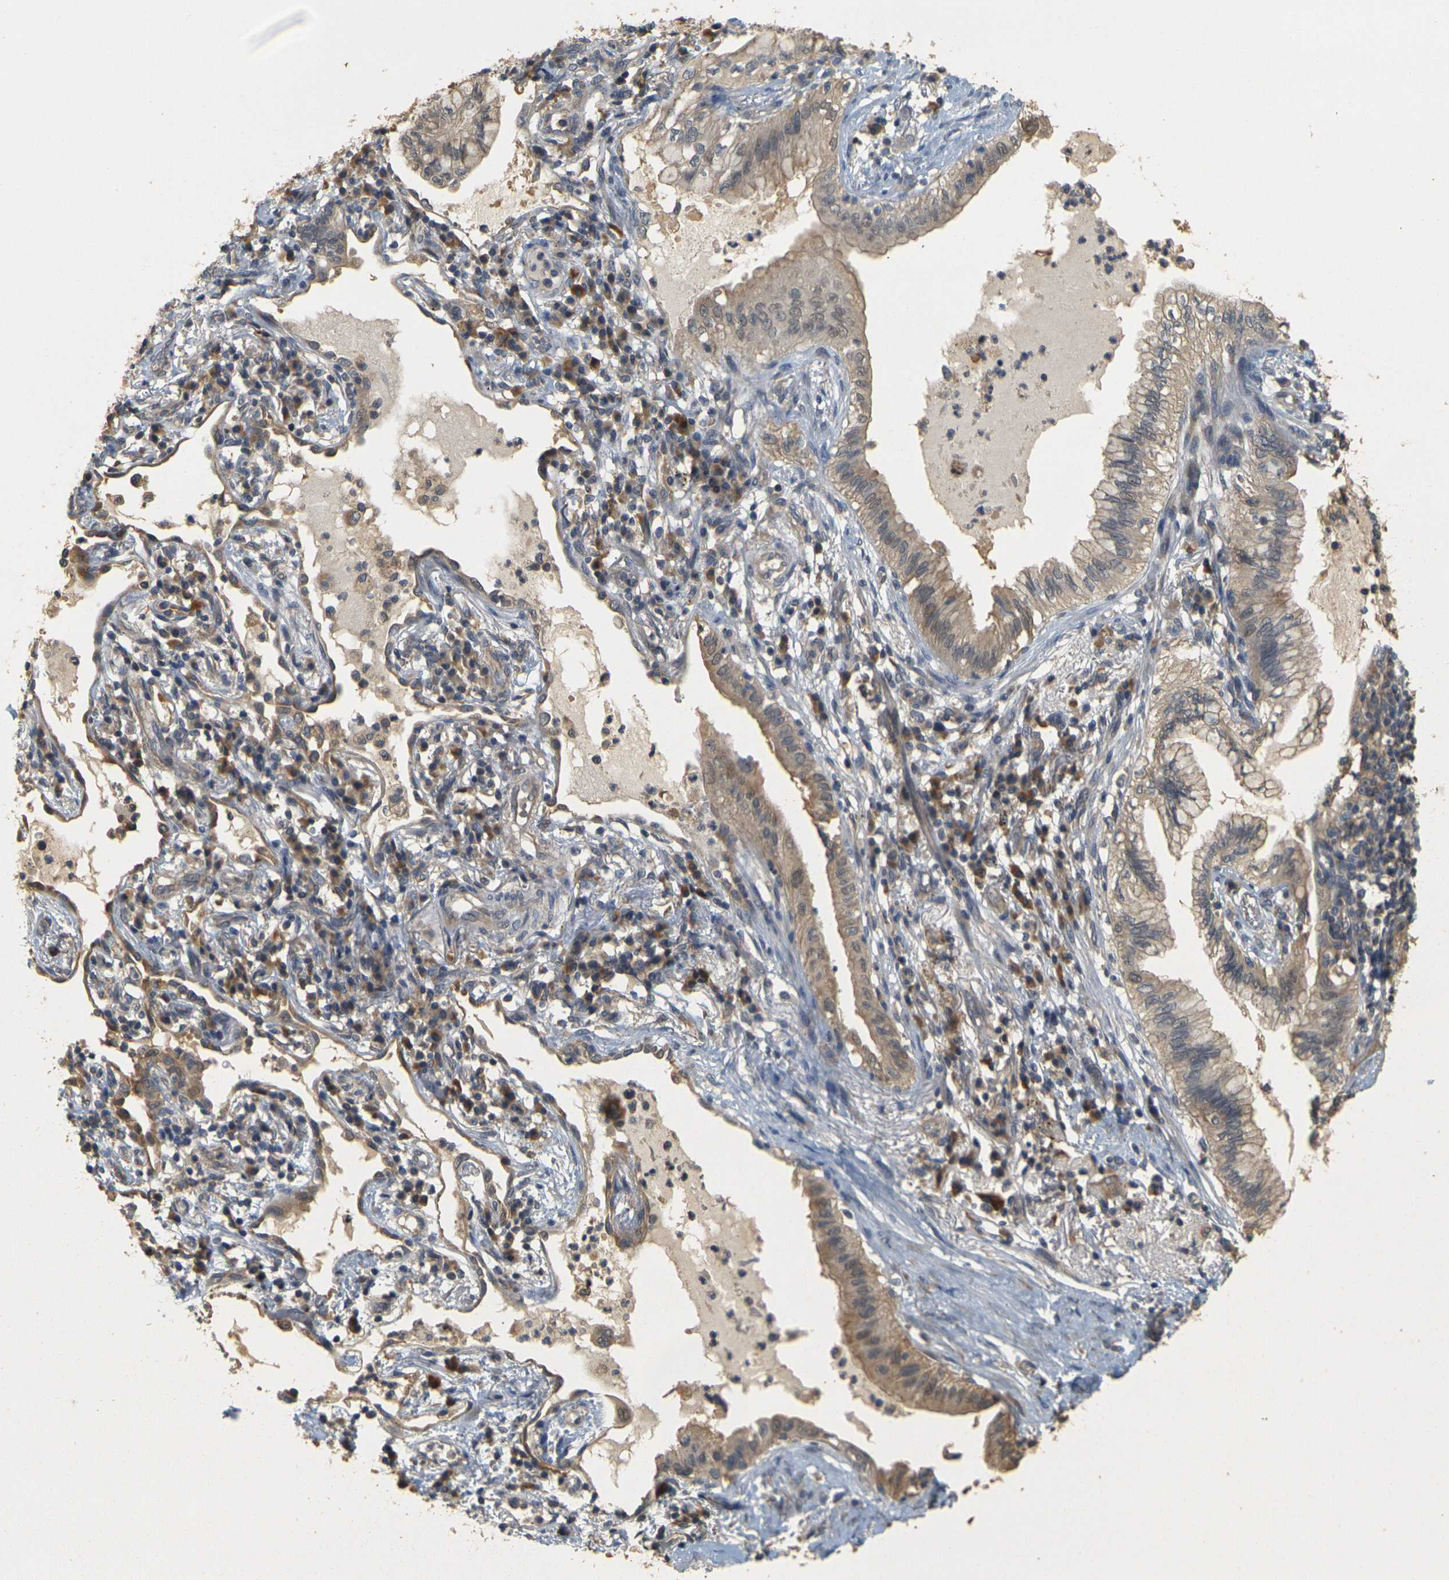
{"staining": {"intensity": "weak", "quantity": "25%-75%", "location": "cytoplasmic/membranous"}, "tissue": "lung cancer", "cell_type": "Tumor cells", "image_type": "cancer", "snomed": [{"axis": "morphology", "description": "Adenocarcinoma, NOS"}, {"axis": "topography", "description": "Lung"}], "caption": "Immunohistochemistry histopathology image of human lung cancer stained for a protein (brown), which reveals low levels of weak cytoplasmic/membranous staining in about 25%-75% of tumor cells.", "gene": "GDAP1", "patient": {"sex": "female", "age": 70}}